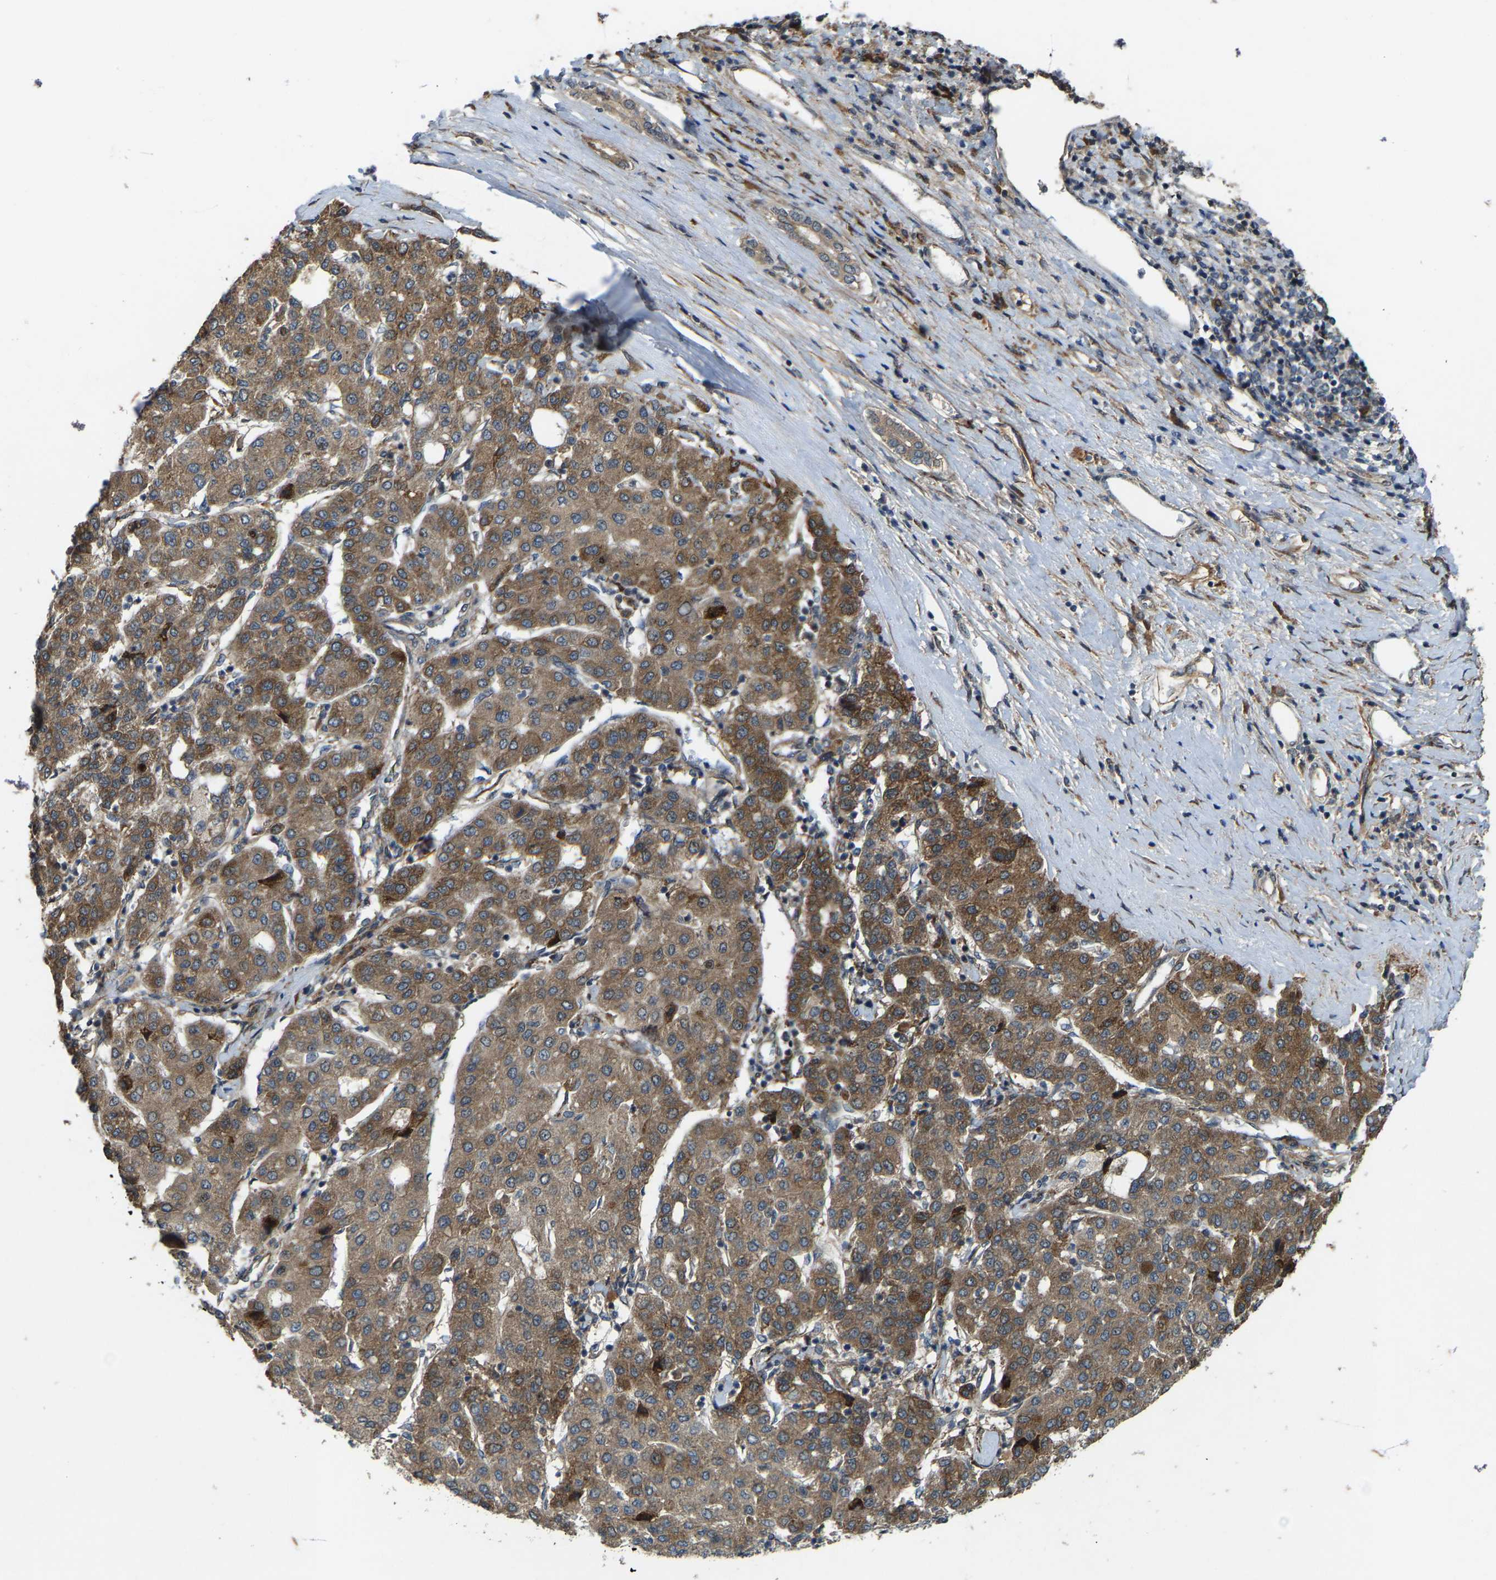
{"staining": {"intensity": "moderate", "quantity": ">75%", "location": "cytoplasmic/membranous"}, "tissue": "liver cancer", "cell_type": "Tumor cells", "image_type": "cancer", "snomed": [{"axis": "morphology", "description": "Carcinoma, Hepatocellular, NOS"}, {"axis": "topography", "description": "Liver"}], "caption": "Immunohistochemical staining of human liver cancer (hepatocellular carcinoma) demonstrates moderate cytoplasmic/membranous protein positivity in about >75% of tumor cells. Using DAB (3,3'-diaminobenzidine) (brown) and hematoxylin (blue) stains, captured at high magnification using brightfield microscopy.", "gene": "LRRC72", "patient": {"sex": "male", "age": 65}}